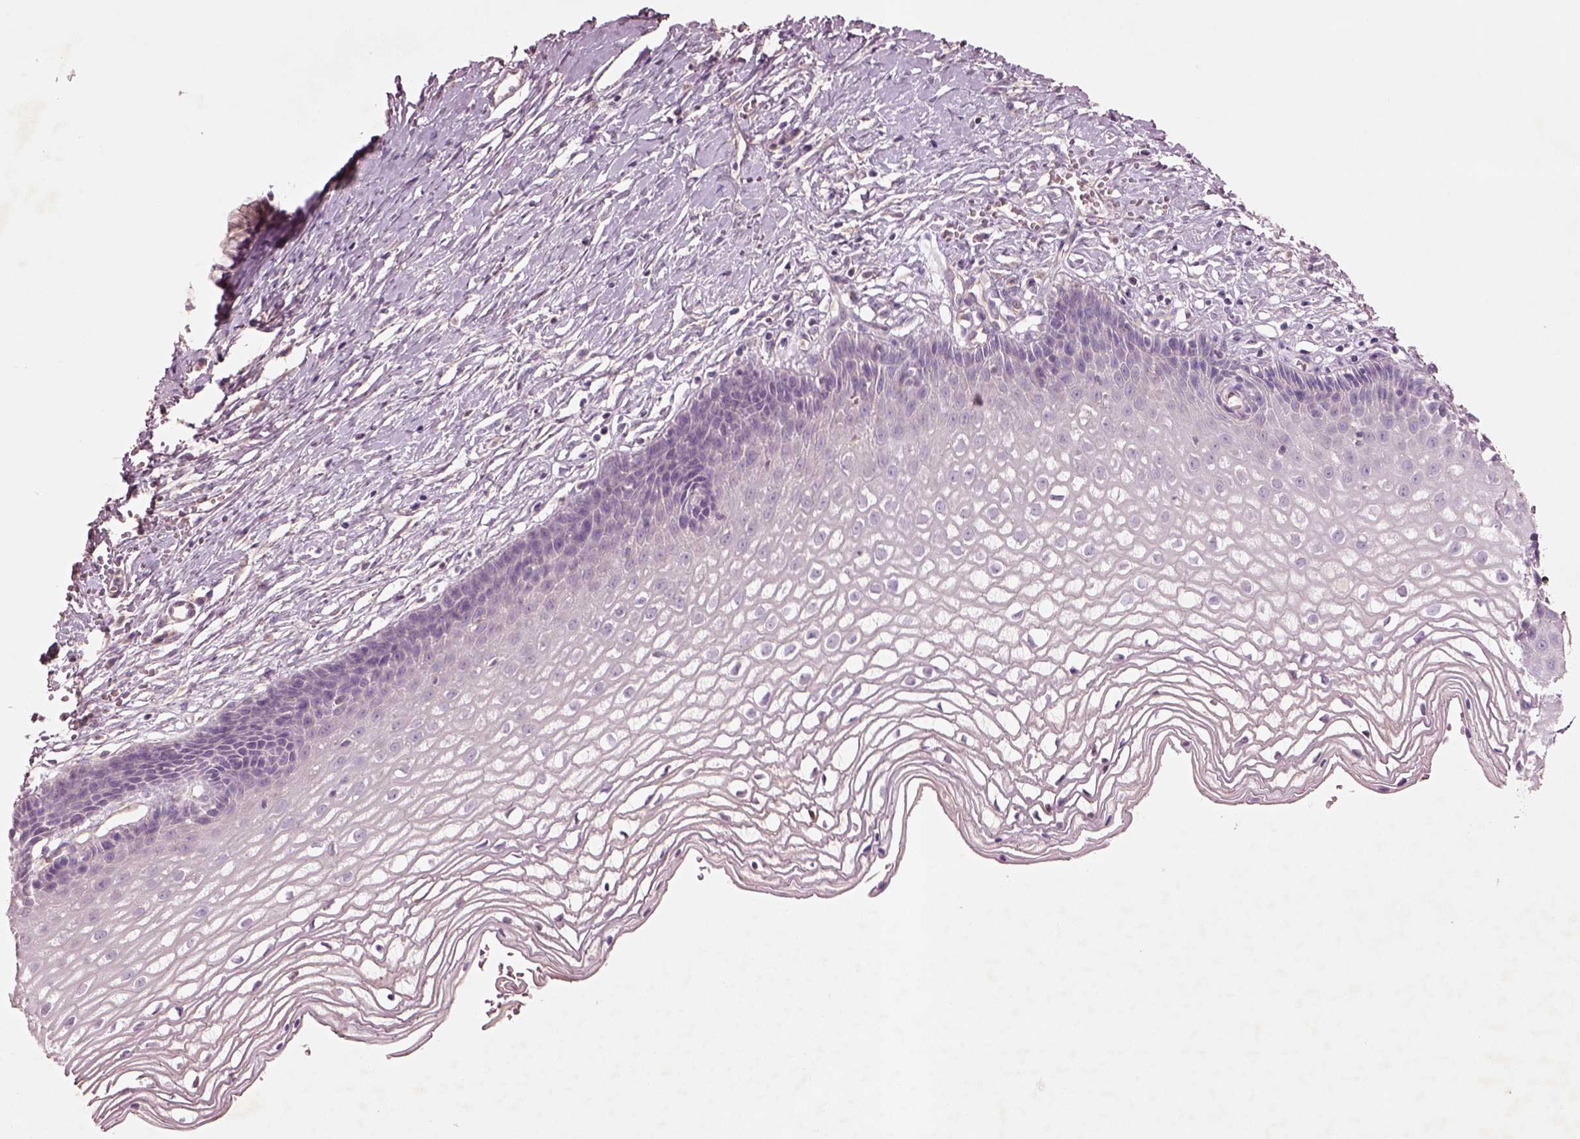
{"staining": {"intensity": "negative", "quantity": "none", "location": "none"}, "tissue": "cervix", "cell_type": "Squamous epithelial cells", "image_type": "normal", "snomed": [{"axis": "morphology", "description": "Normal tissue, NOS"}, {"axis": "topography", "description": "Cervix"}], "caption": "Immunohistochemical staining of benign human cervix demonstrates no significant staining in squamous epithelial cells.", "gene": "DUOXA2", "patient": {"sex": "female", "age": 40}}